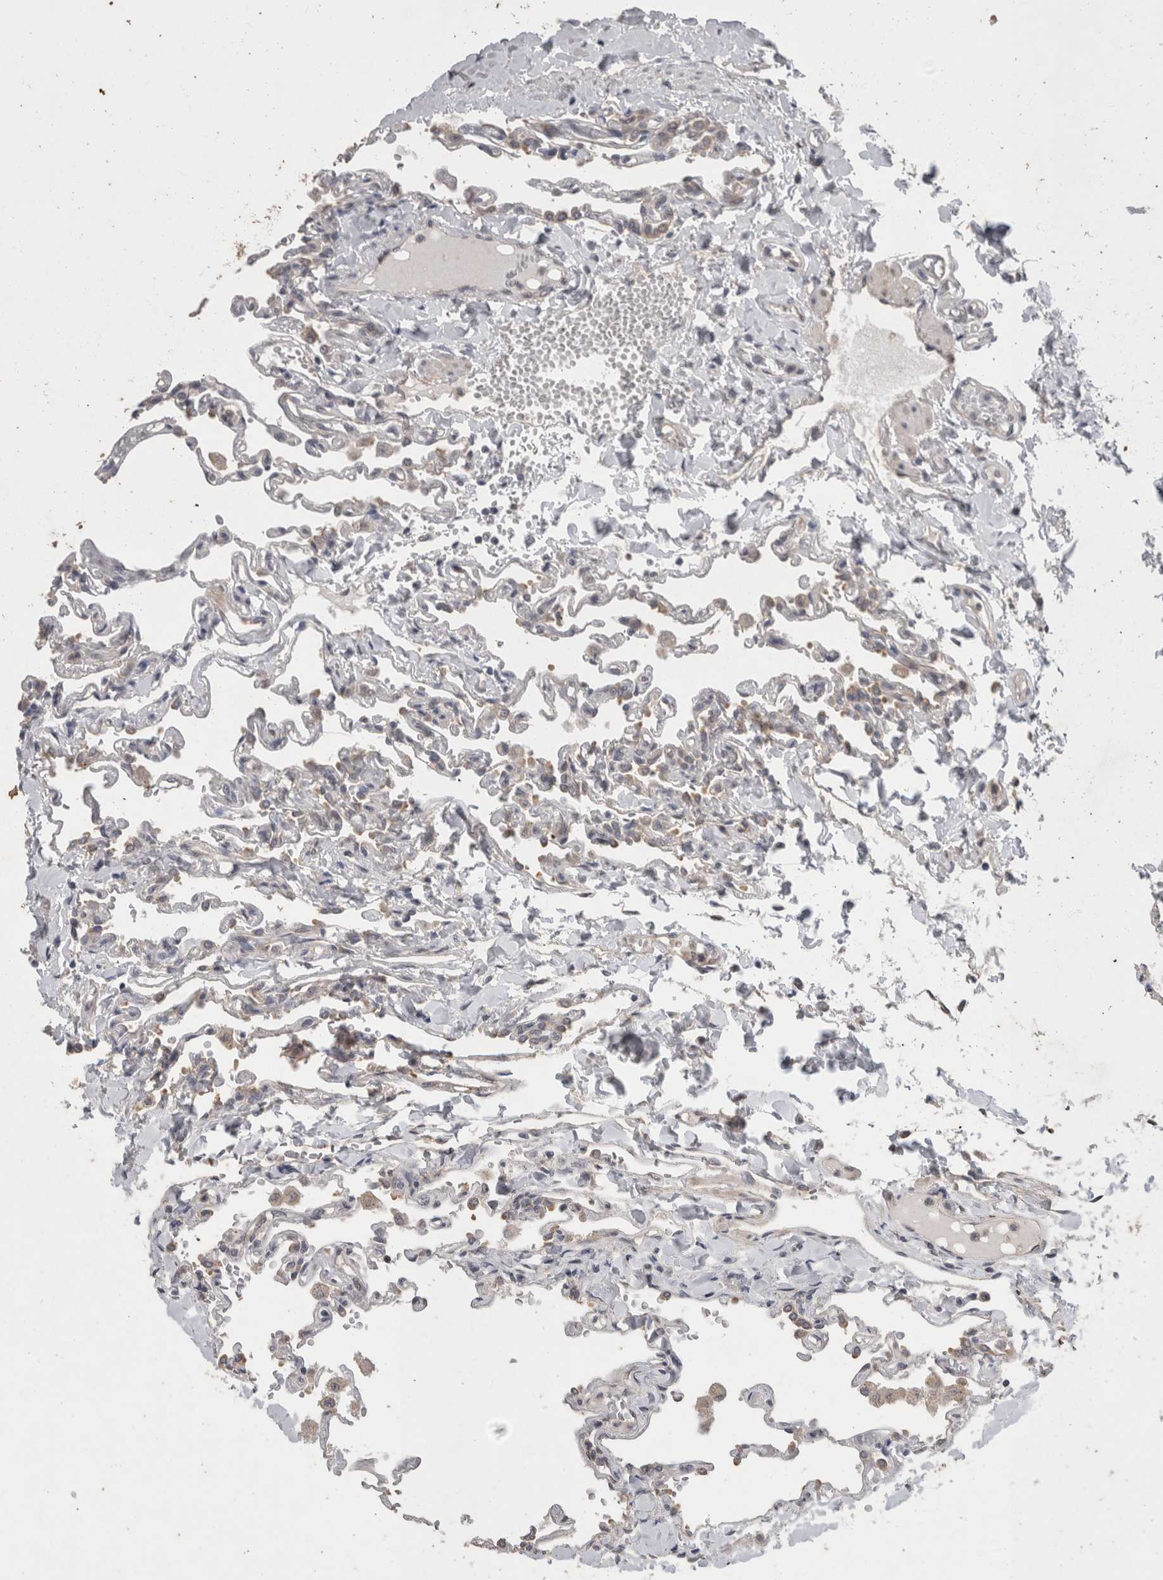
{"staining": {"intensity": "weak", "quantity": "<25%", "location": "cytoplasmic/membranous"}, "tissue": "lung", "cell_type": "Alveolar cells", "image_type": "normal", "snomed": [{"axis": "morphology", "description": "Normal tissue, NOS"}, {"axis": "topography", "description": "Lung"}], "caption": "Immunohistochemical staining of unremarkable lung exhibits no significant positivity in alveolar cells.", "gene": "FHOD3", "patient": {"sex": "male", "age": 21}}